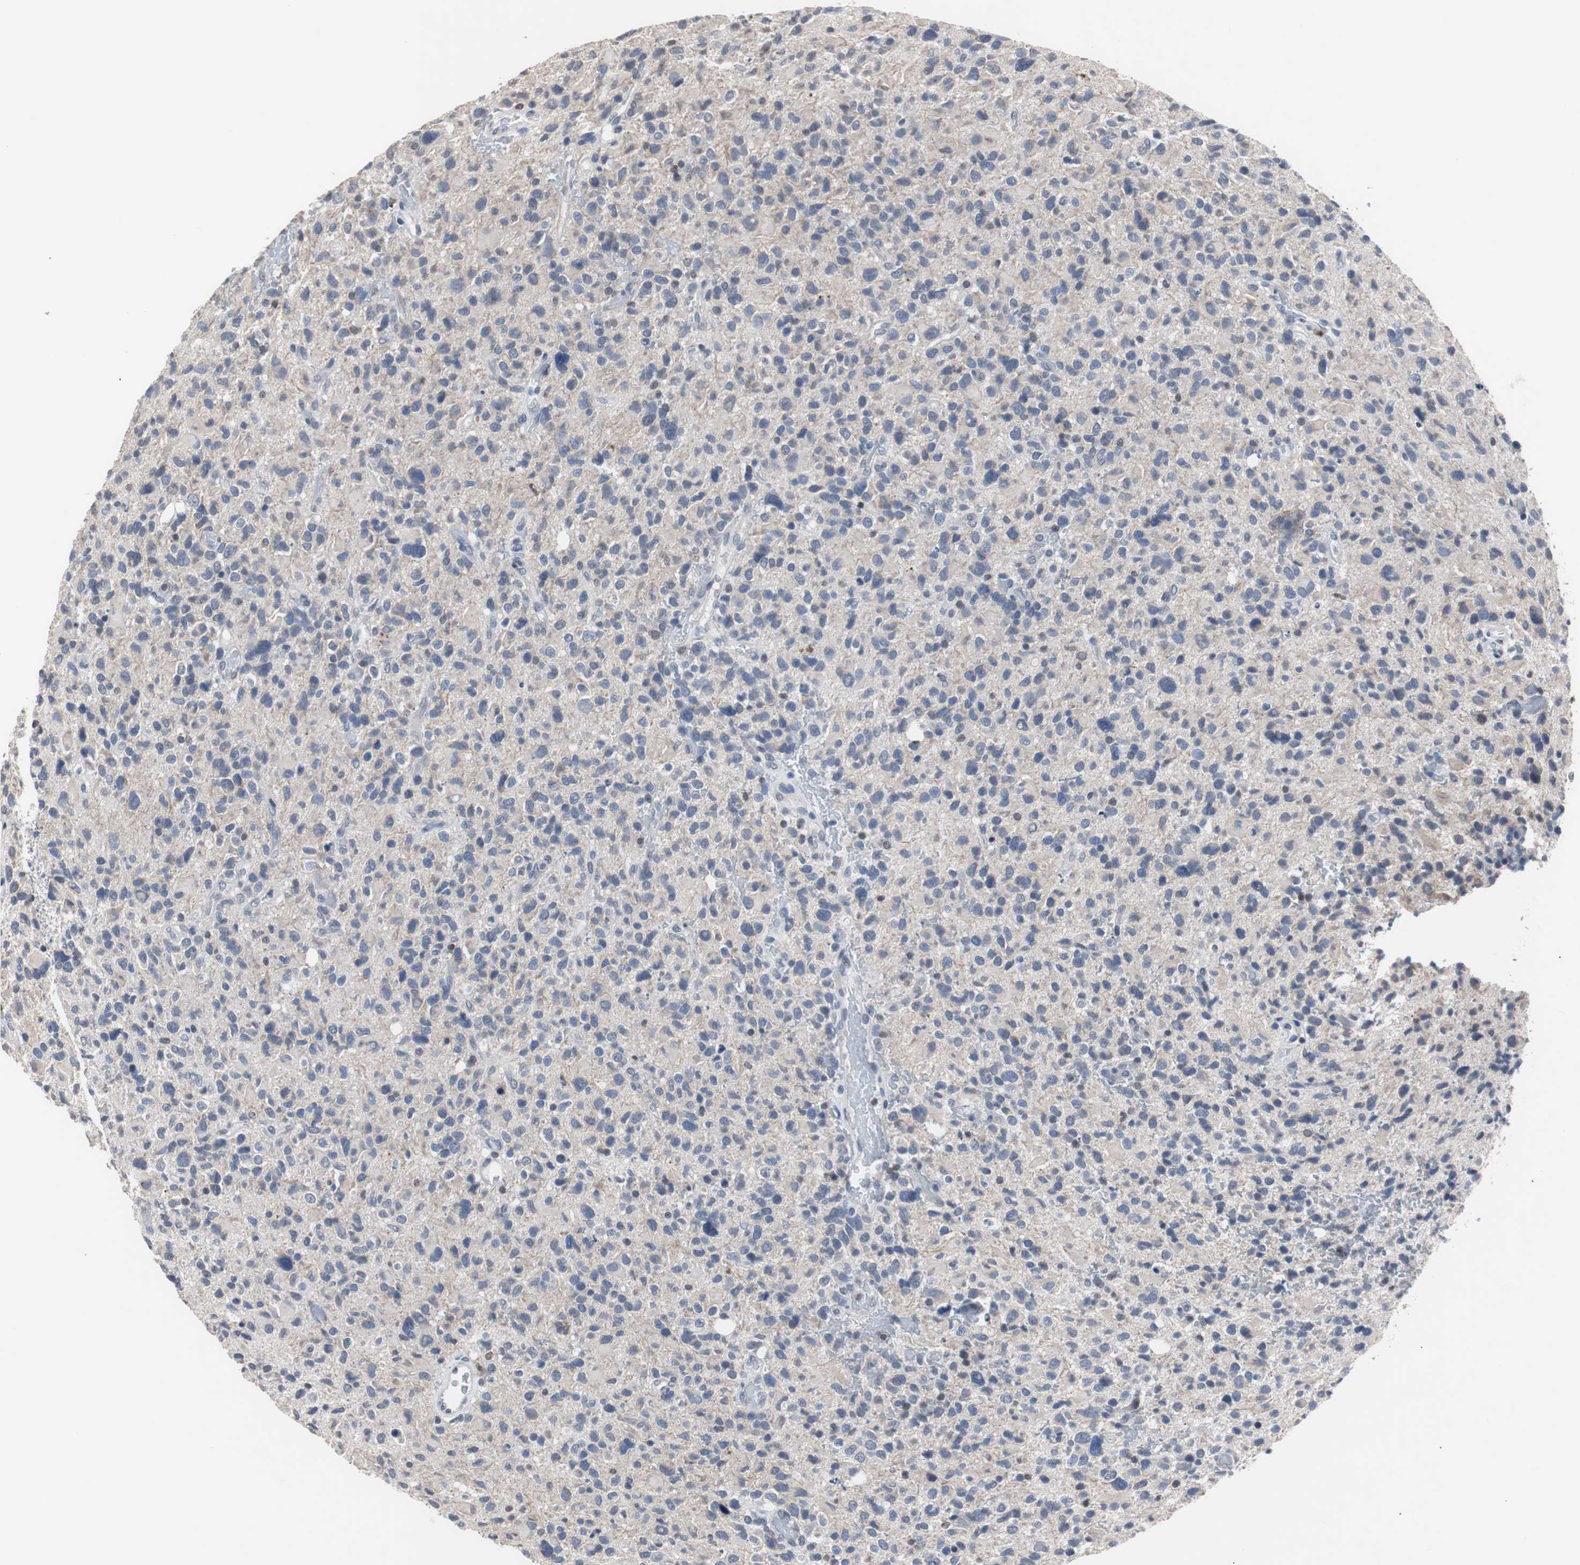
{"staining": {"intensity": "negative", "quantity": "none", "location": "none"}, "tissue": "glioma", "cell_type": "Tumor cells", "image_type": "cancer", "snomed": [{"axis": "morphology", "description": "Glioma, malignant, High grade"}, {"axis": "topography", "description": "Brain"}], "caption": "This is a photomicrograph of IHC staining of malignant glioma (high-grade), which shows no expression in tumor cells.", "gene": "RBM47", "patient": {"sex": "male", "age": 48}}